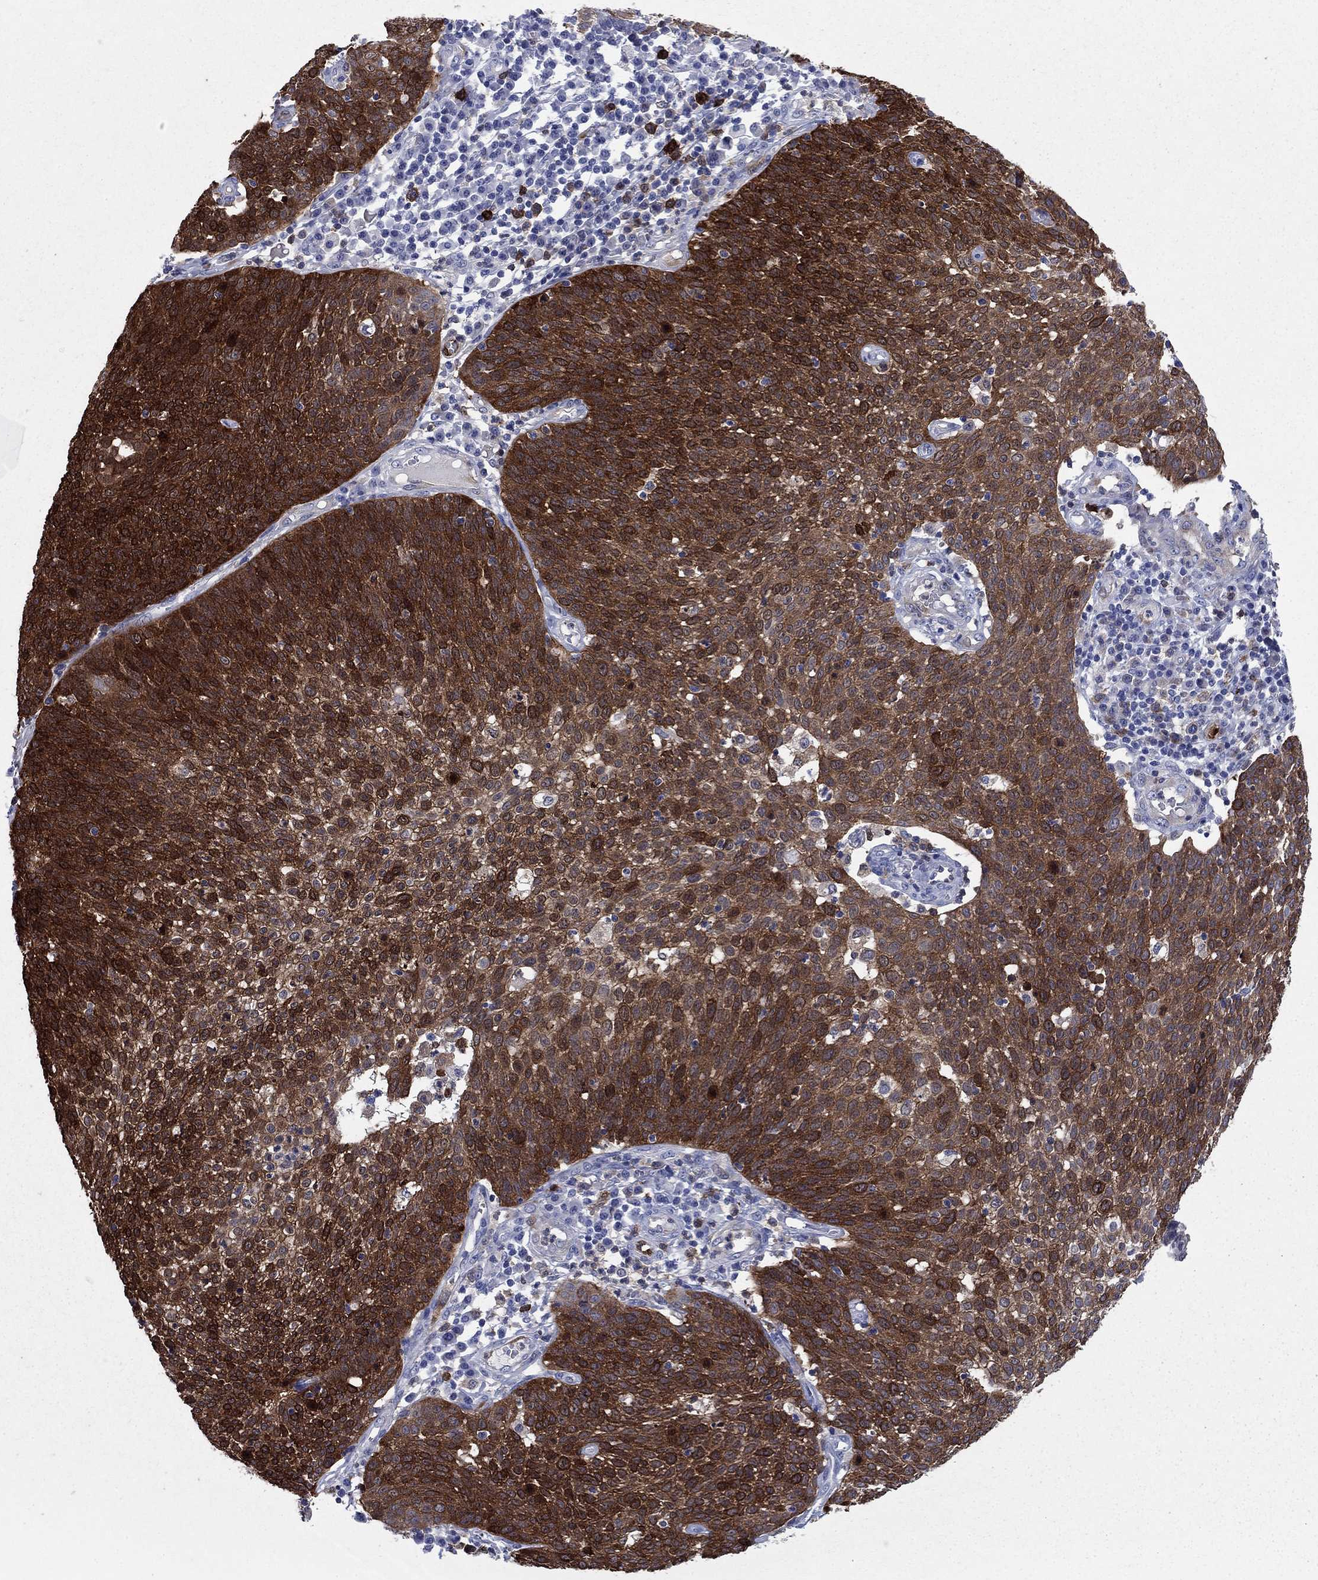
{"staining": {"intensity": "strong", "quantity": ">75%", "location": "cytoplasmic/membranous"}, "tissue": "cervical cancer", "cell_type": "Tumor cells", "image_type": "cancer", "snomed": [{"axis": "morphology", "description": "Squamous cell carcinoma, NOS"}, {"axis": "topography", "description": "Cervix"}], "caption": "An immunohistochemistry (IHC) image of tumor tissue is shown. Protein staining in brown labels strong cytoplasmic/membranous positivity in cervical squamous cell carcinoma within tumor cells.", "gene": "STMN1", "patient": {"sex": "female", "age": 34}}